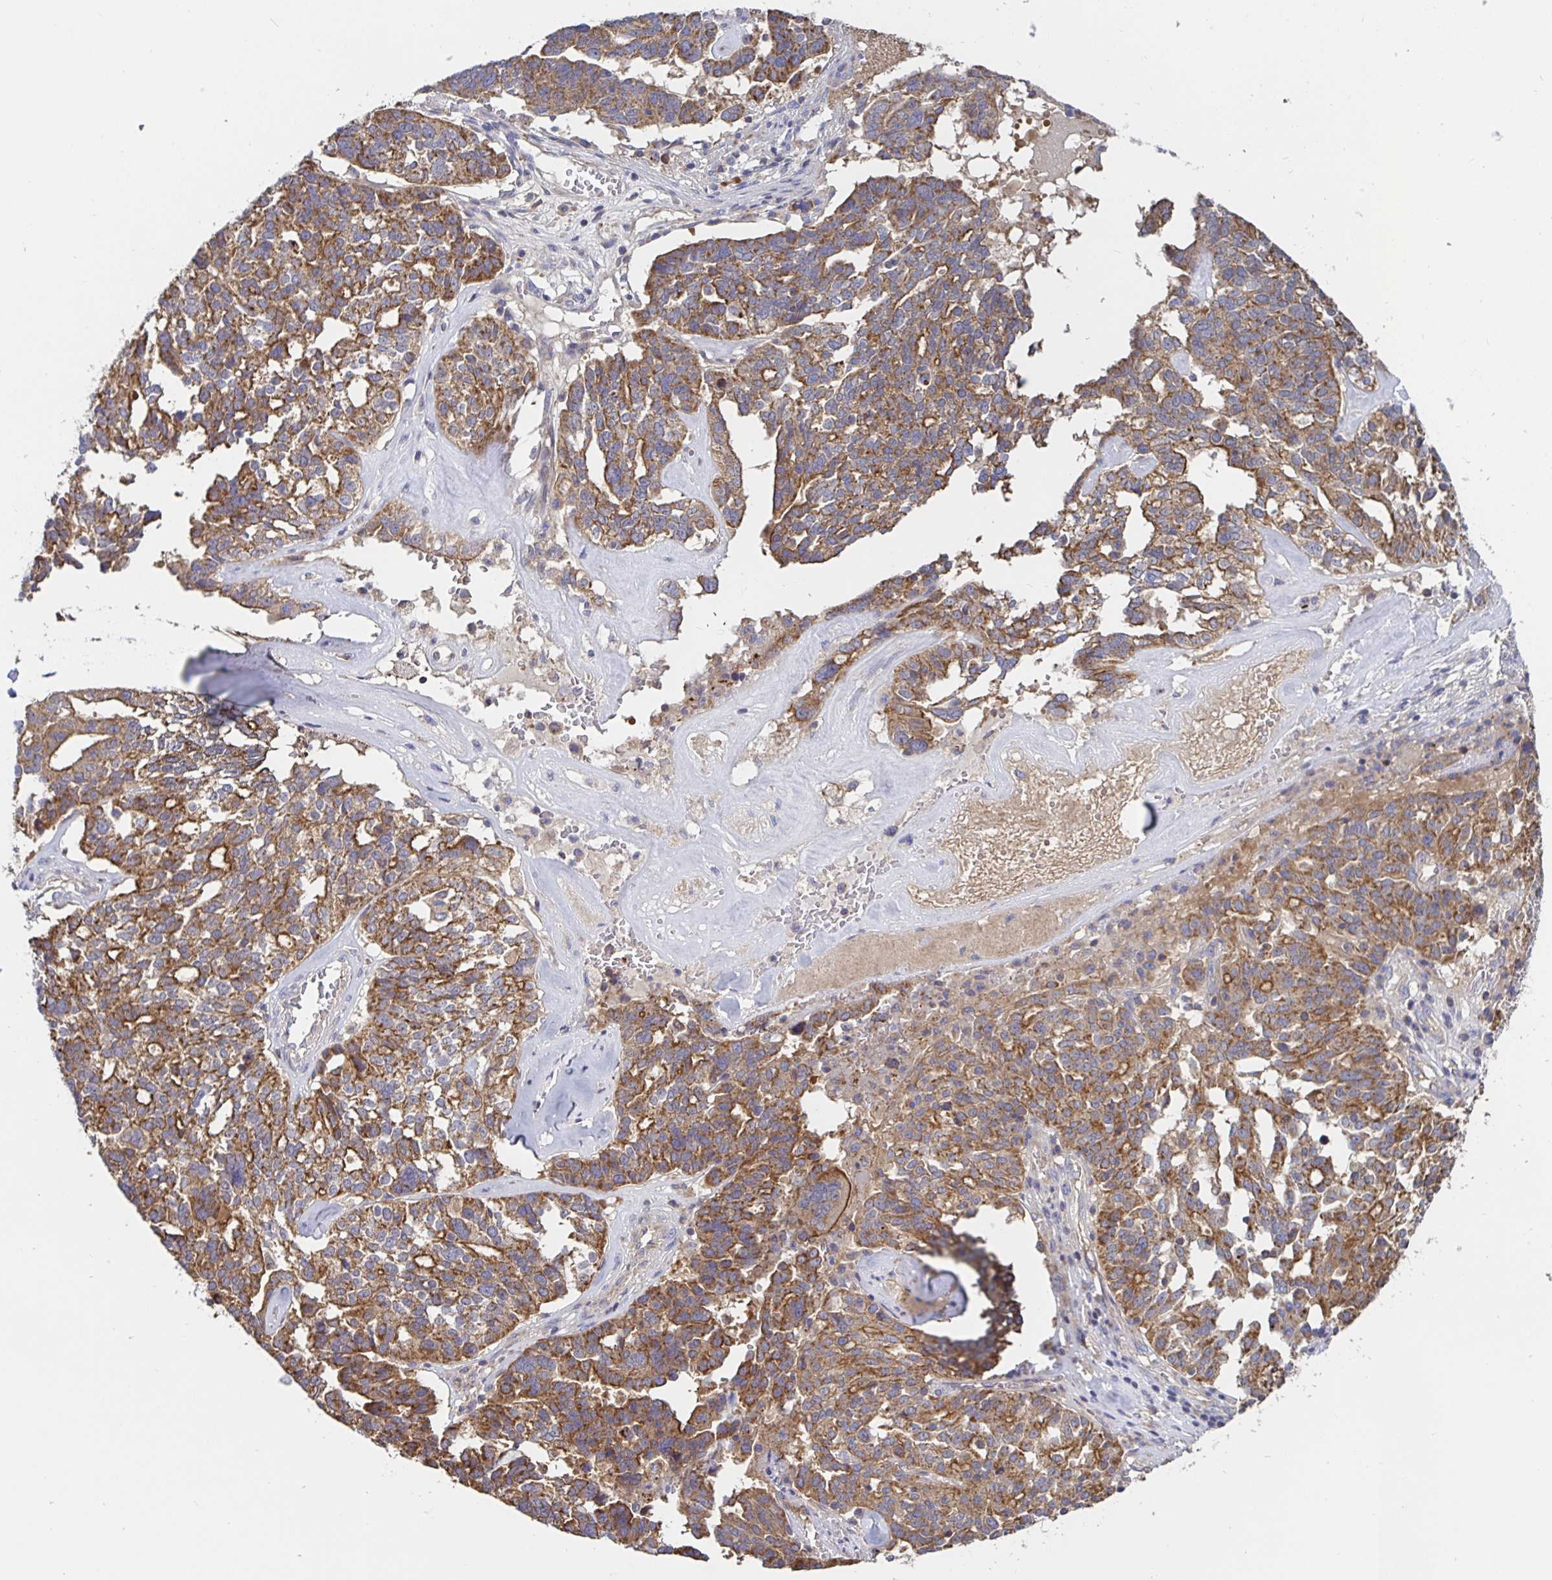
{"staining": {"intensity": "moderate", "quantity": ">75%", "location": "cytoplasmic/membranous"}, "tissue": "ovarian cancer", "cell_type": "Tumor cells", "image_type": "cancer", "snomed": [{"axis": "morphology", "description": "Cystadenocarcinoma, serous, NOS"}, {"axis": "topography", "description": "Ovary"}], "caption": "This is an image of immunohistochemistry (IHC) staining of ovarian cancer, which shows moderate positivity in the cytoplasmic/membranous of tumor cells.", "gene": "PRDX3", "patient": {"sex": "female", "age": 59}}